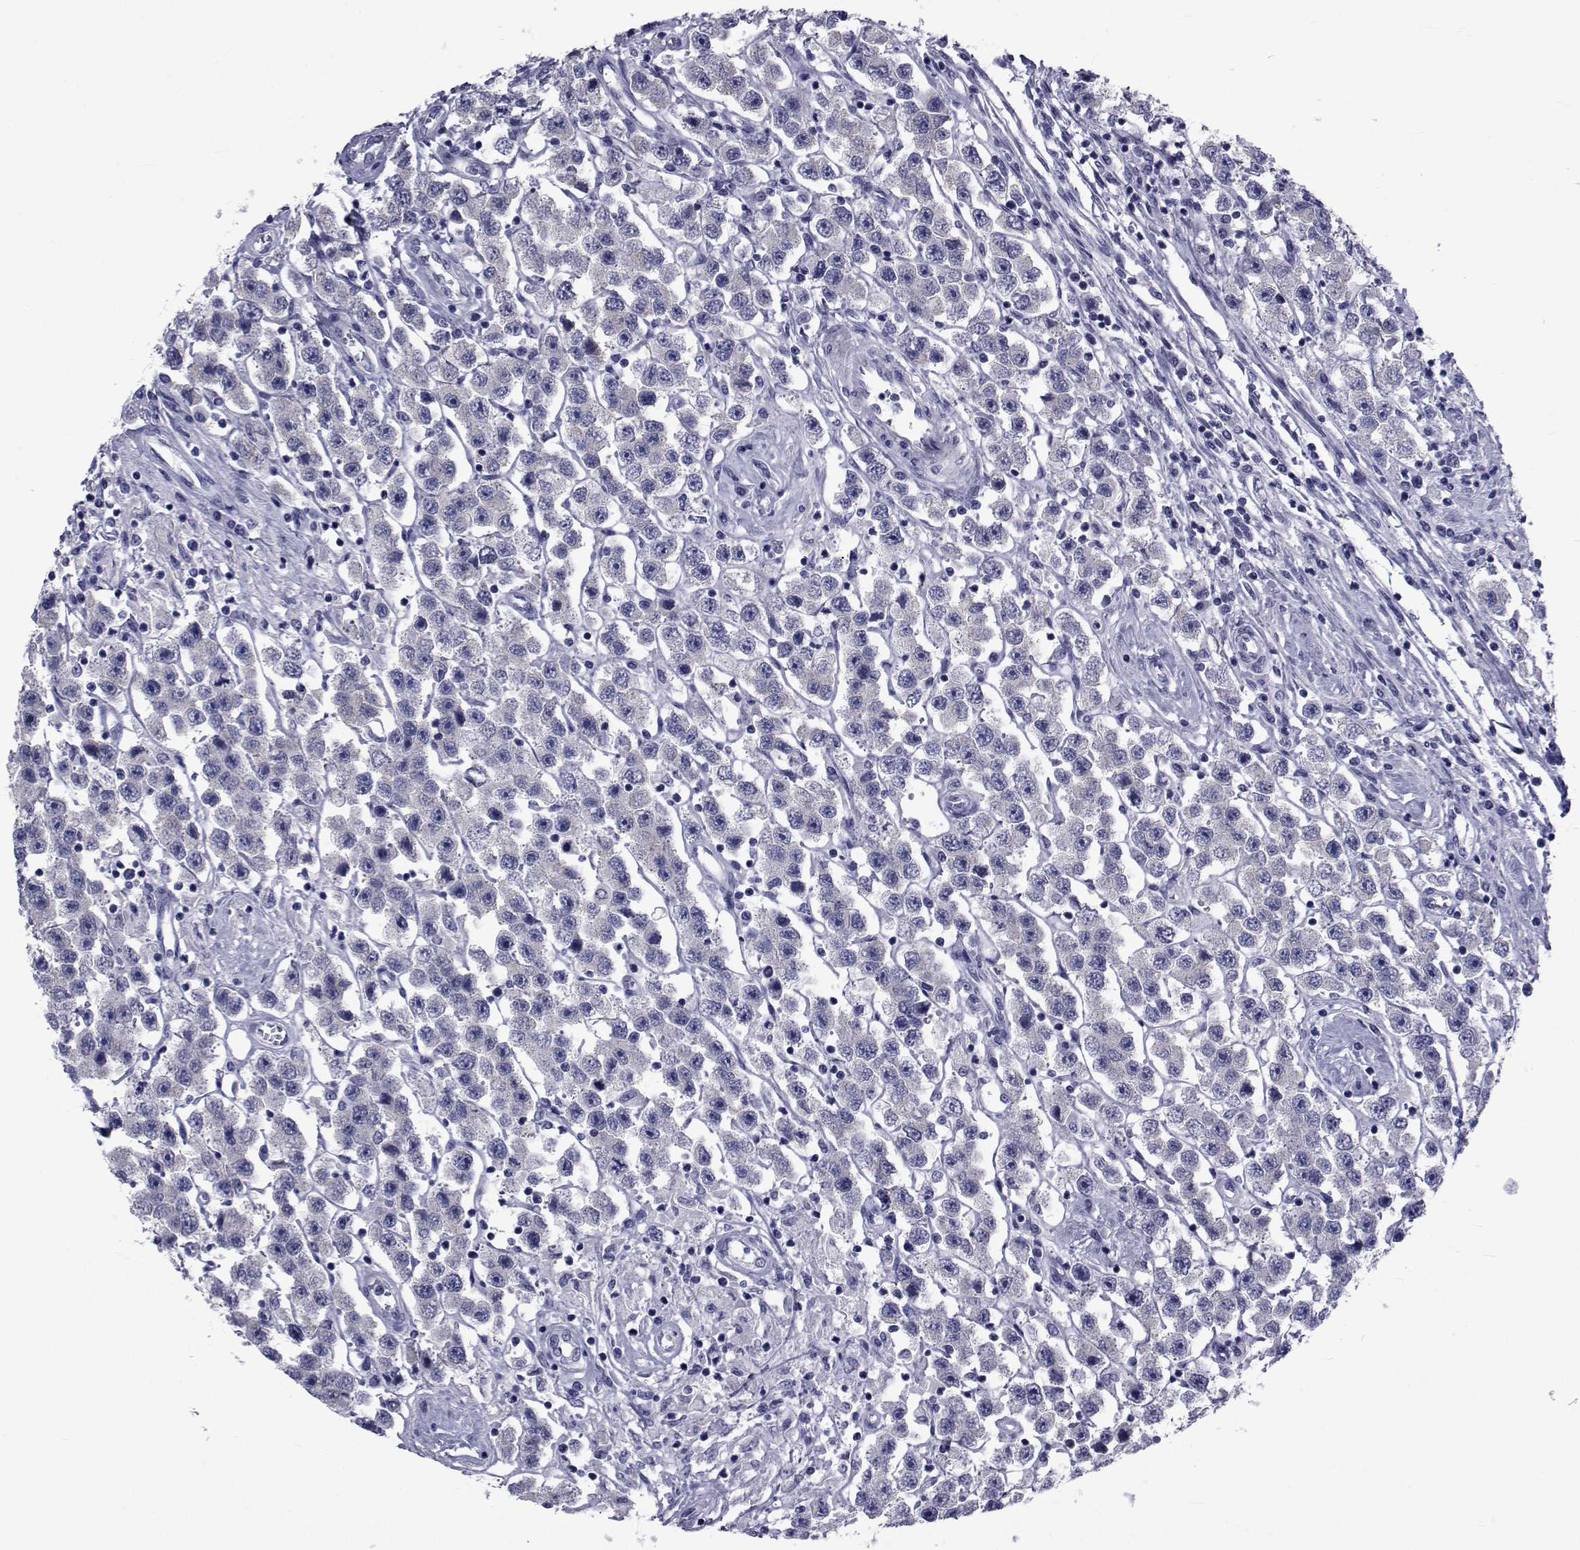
{"staining": {"intensity": "negative", "quantity": "none", "location": "none"}, "tissue": "testis cancer", "cell_type": "Tumor cells", "image_type": "cancer", "snomed": [{"axis": "morphology", "description": "Seminoma, NOS"}, {"axis": "topography", "description": "Testis"}], "caption": "Testis seminoma was stained to show a protein in brown. There is no significant positivity in tumor cells. The staining is performed using DAB (3,3'-diaminobenzidine) brown chromogen with nuclei counter-stained in using hematoxylin.", "gene": "GKAP1", "patient": {"sex": "male", "age": 45}}